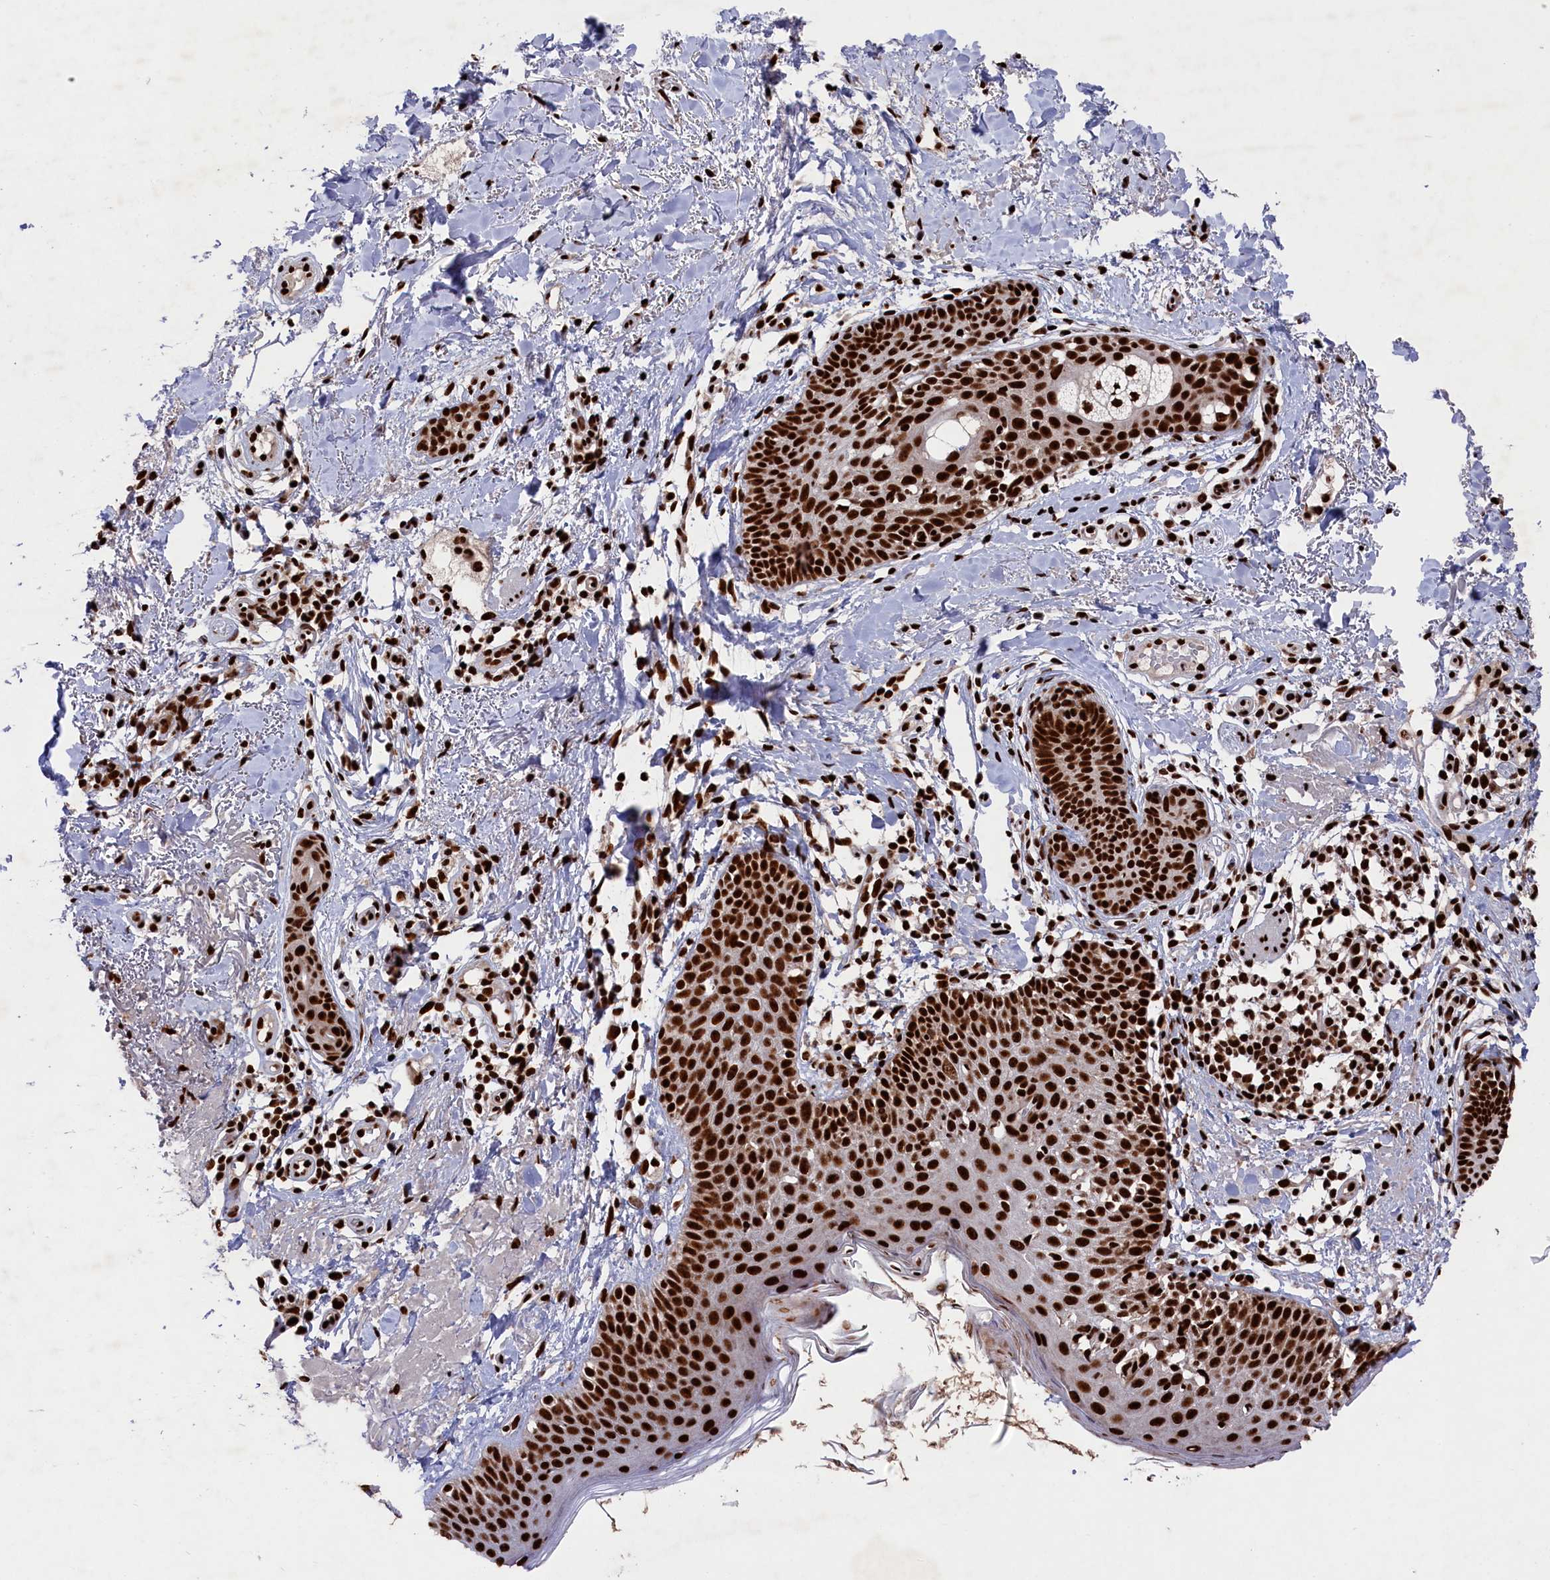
{"staining": {"intensity": "strong", "quantity": ">75%", "location": "nuclear"}, "tissue": "skin cancer", "cell_type": "Tumor cells", "image_type": "cancer", "snomed": [{"axis": "morphology", "description": "Basal cell carcinoma"}, {"axis": "topography", "description": "Skin"}], "caption": "Immunohistochemical staining of skin cancer (basal cell carcinoma) displays strong nuclear protein staining in about >75% of tumor cells.", "gene": "PRPF31", "patient": {"sex": "female", "age": 61}}